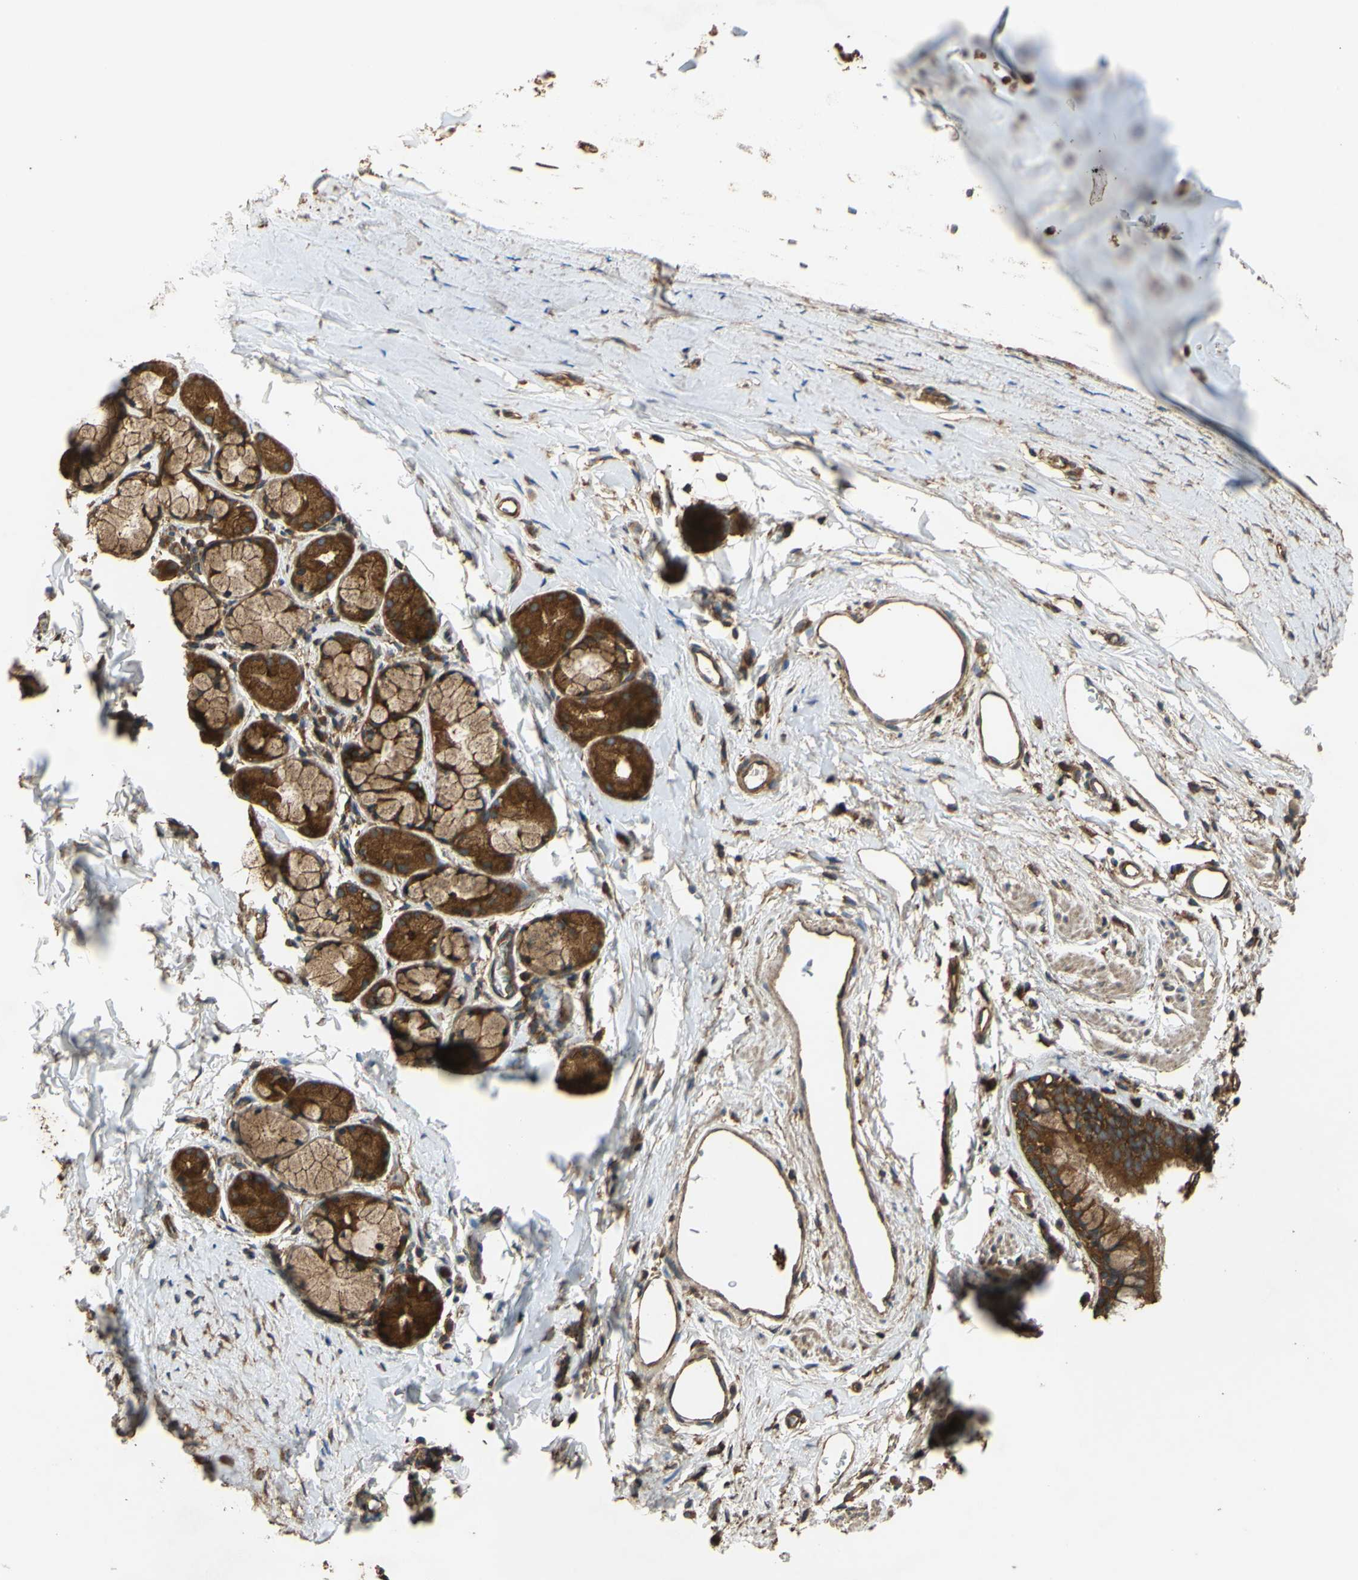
{"staining": {"intensity": "strong", "quantity": ">75%", "location": "cytoplasmic/membranous"}, "tissue": "bronchus", "cell_type": "Respiratory epithelial cells", "image_type": "normal", "snomed": [{"axis": "morphology", "description": "Normal tissue, NOS"}, {"axis": "morphology", "description": "Malignant melanoma, Metastatic site"}, {"axis": "topography", "description": "Bronchus"}, {"axis": "topography", "description": "Lung"}], "caption": "Respiratory epithelial cells reveal strong cytoplasmic/membranous positivity in approximately >75% of cells in normal bronchus. (DAB (3,3'-diaminobenzidine) IHC, brown staining for protein, blue staining for nuclei).", "gene": "CTTN", "patient": {"sex": "male", "age": 64}}